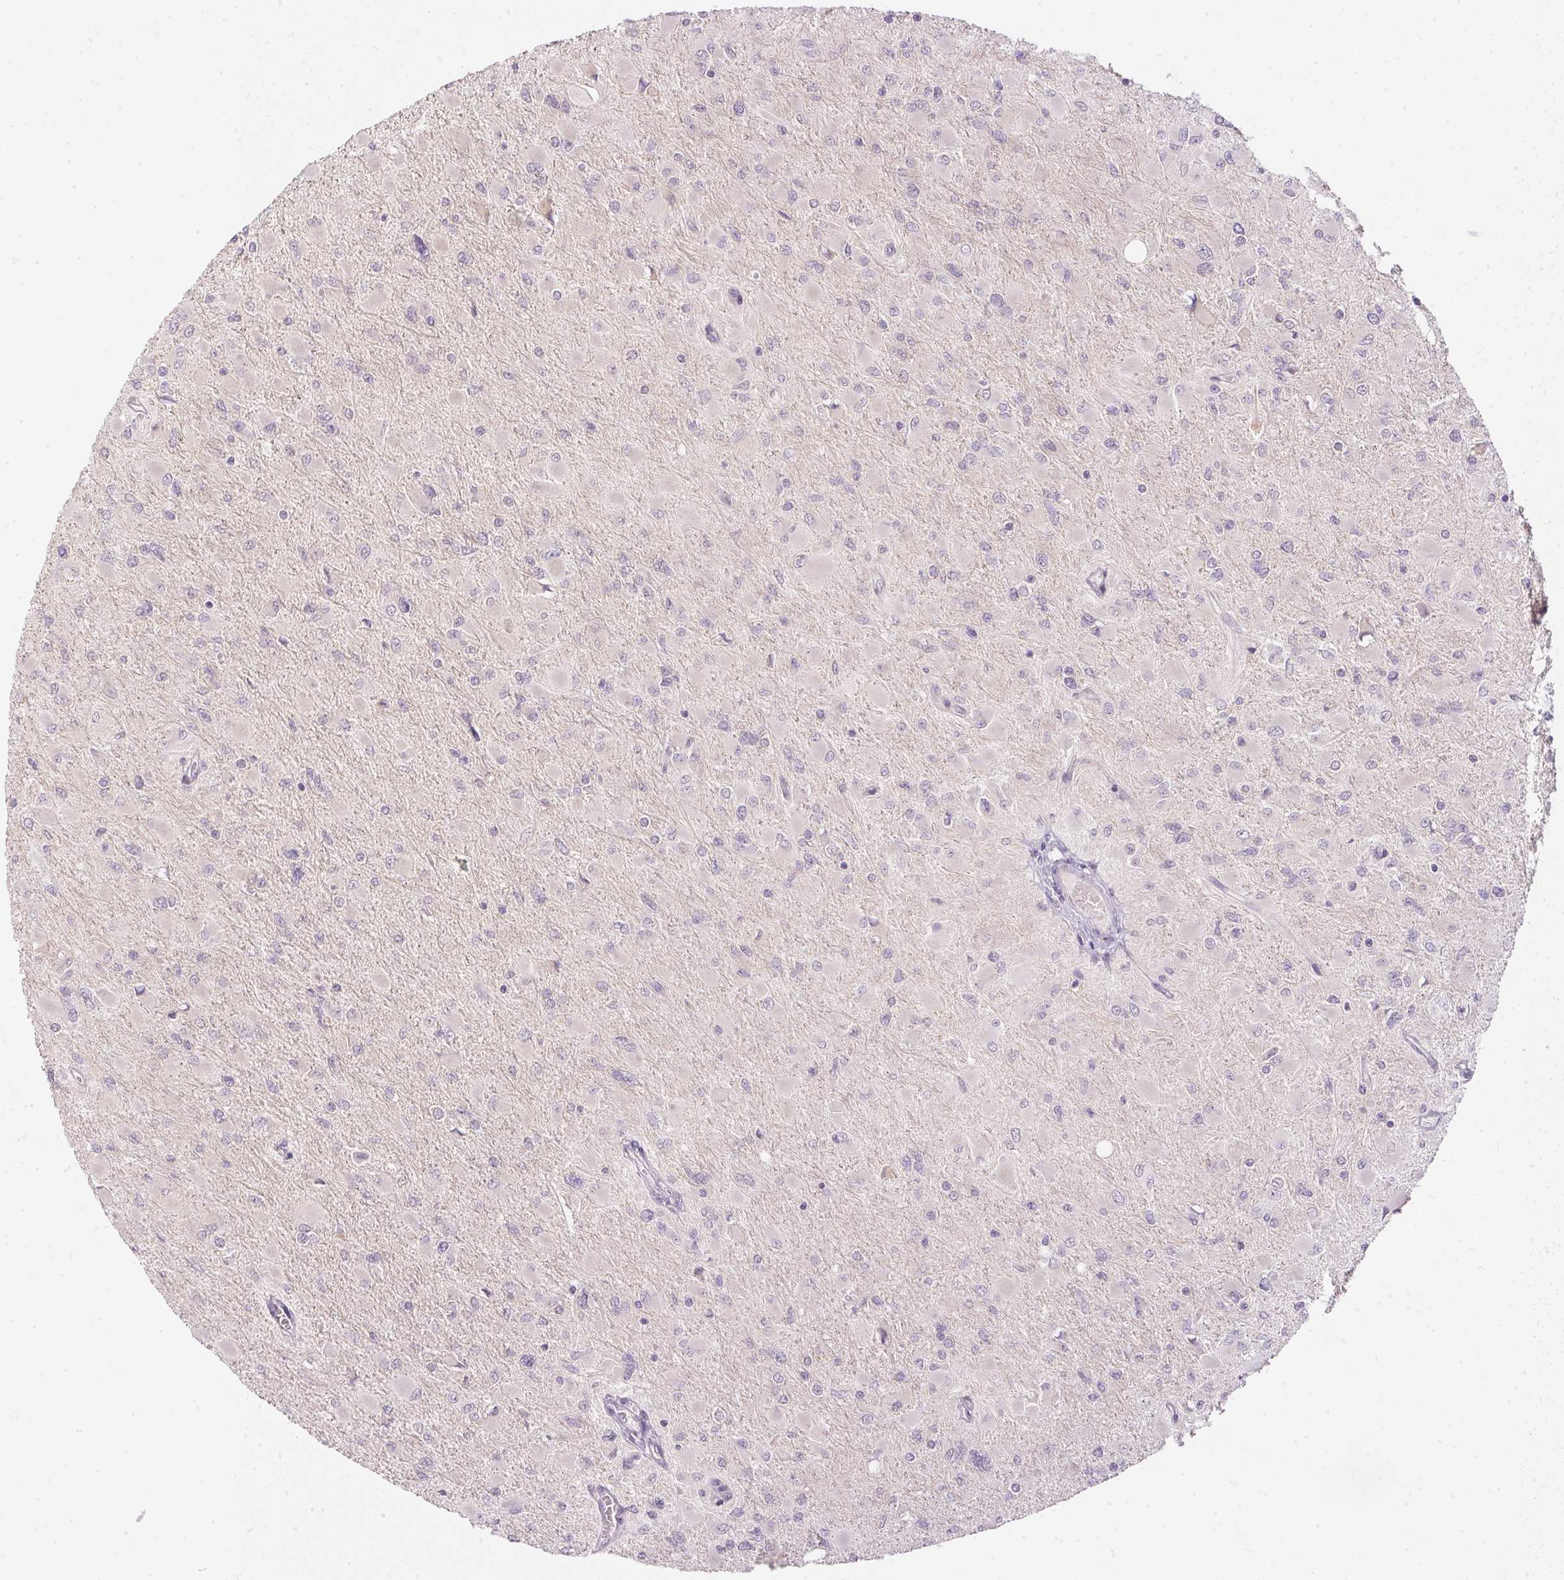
{"staining": {"intensity": "negative", "quantity": "none", "location": "none"}, "tissue": "glioma", "cell_type": "Tumor cells", "image_type": "cancer", "snomed": [{"axis": "morphology", "description": "Glioma, malignant, High grade"}, {"axis": "topography", "description": "Cerebral cortex"}], "caption": "This is an immunohistochemistry histopathology image of human glioma. There is no staining in tumor cells.", "gene": "TTC23L", "patient": {"sex": "female", "age": 36}}